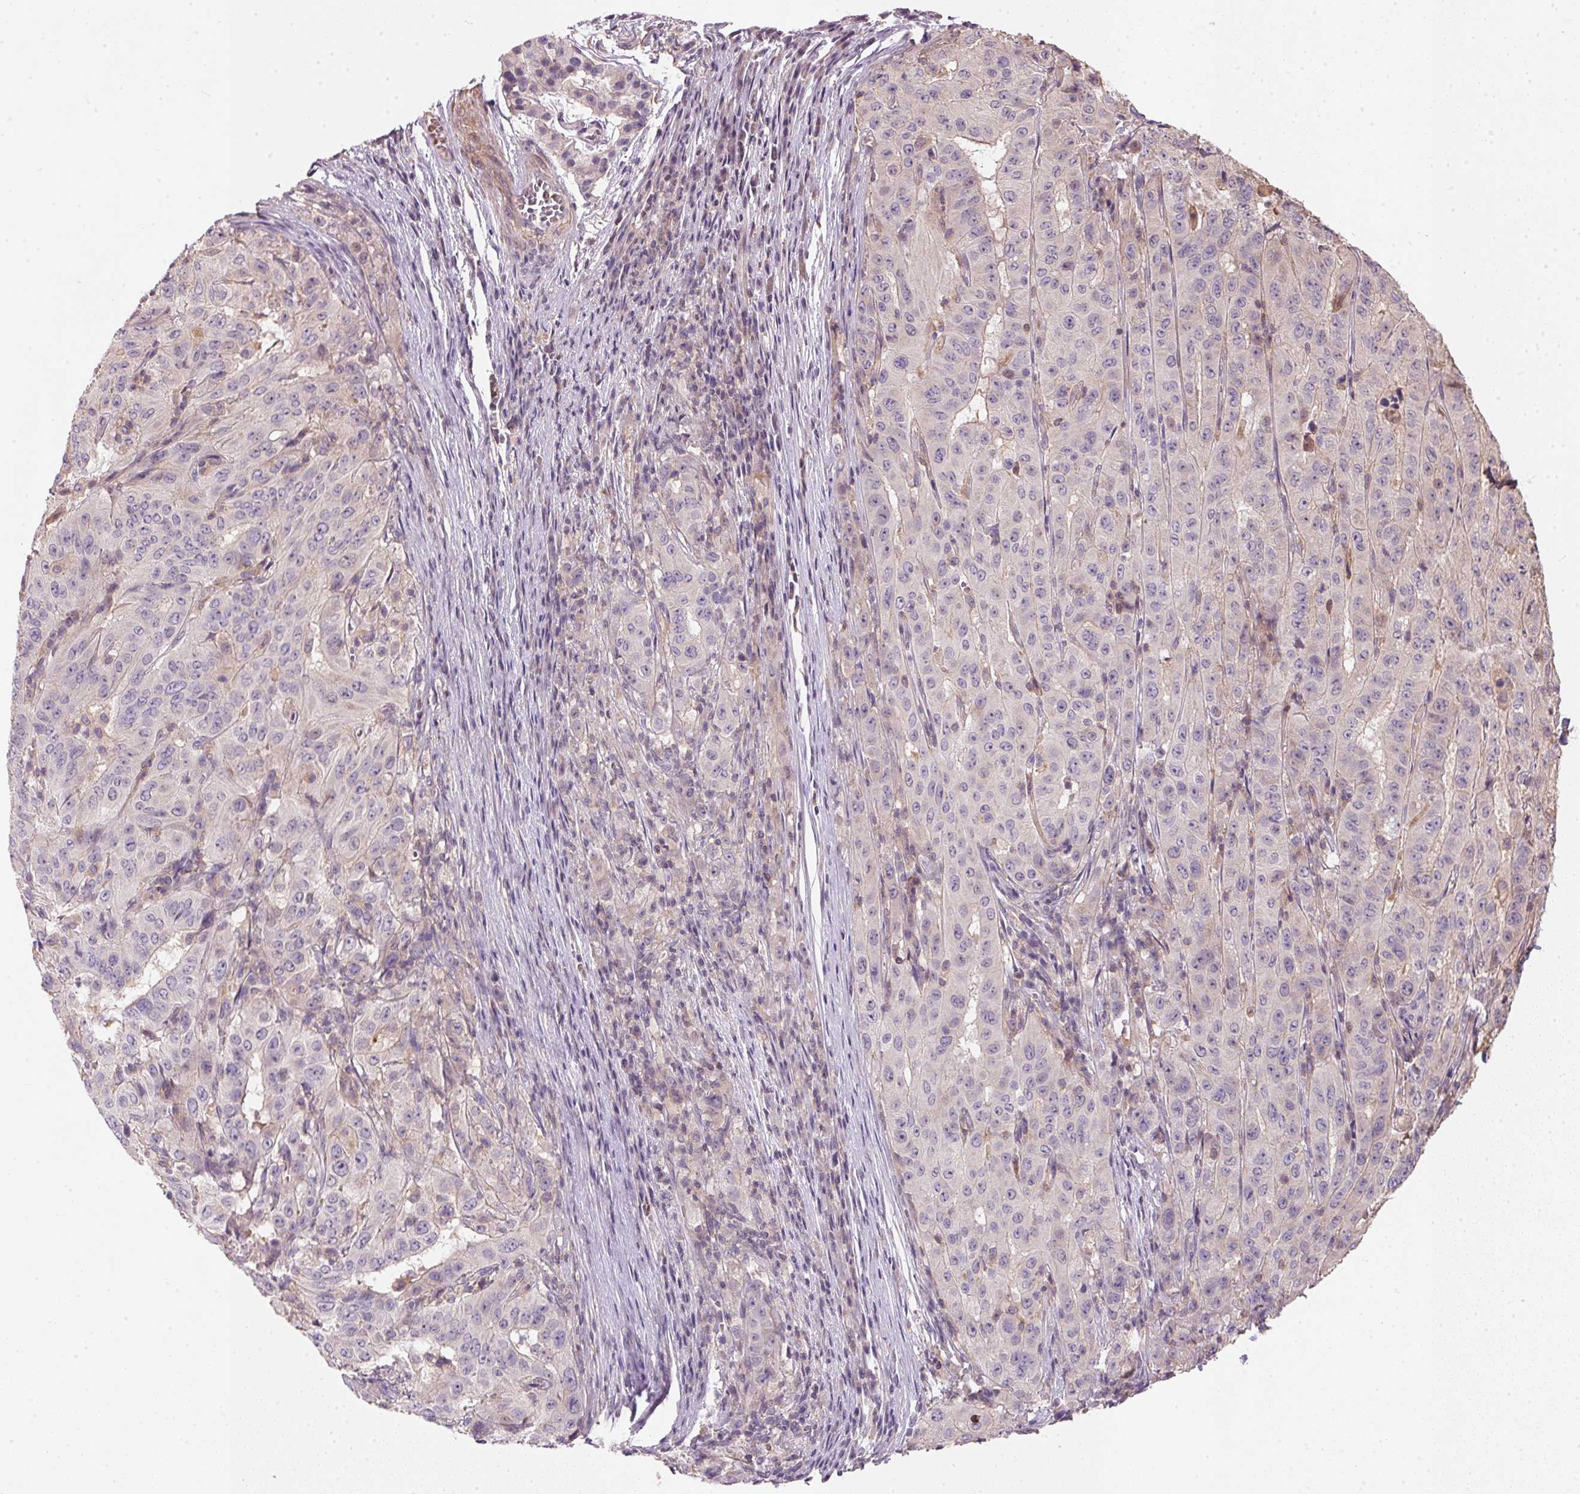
{"staining": {"intensity": "negative", "quantity": "none", "location": "none"}, "tissue": "pancreatic cancer", "cell_type": "Tumor cells", "image_type": "cancer", "snomed": [{"axis": "morphology", "description": "Adenocarcinoma, NOS"}, {"axis": "topography", "description": "Pancreas"}], "caption": "Tumor cells are negative for brown protein staining in pancreatic cancer.", "gene": "KCNK15", "patient": {"sex": "male", "age": 63}}